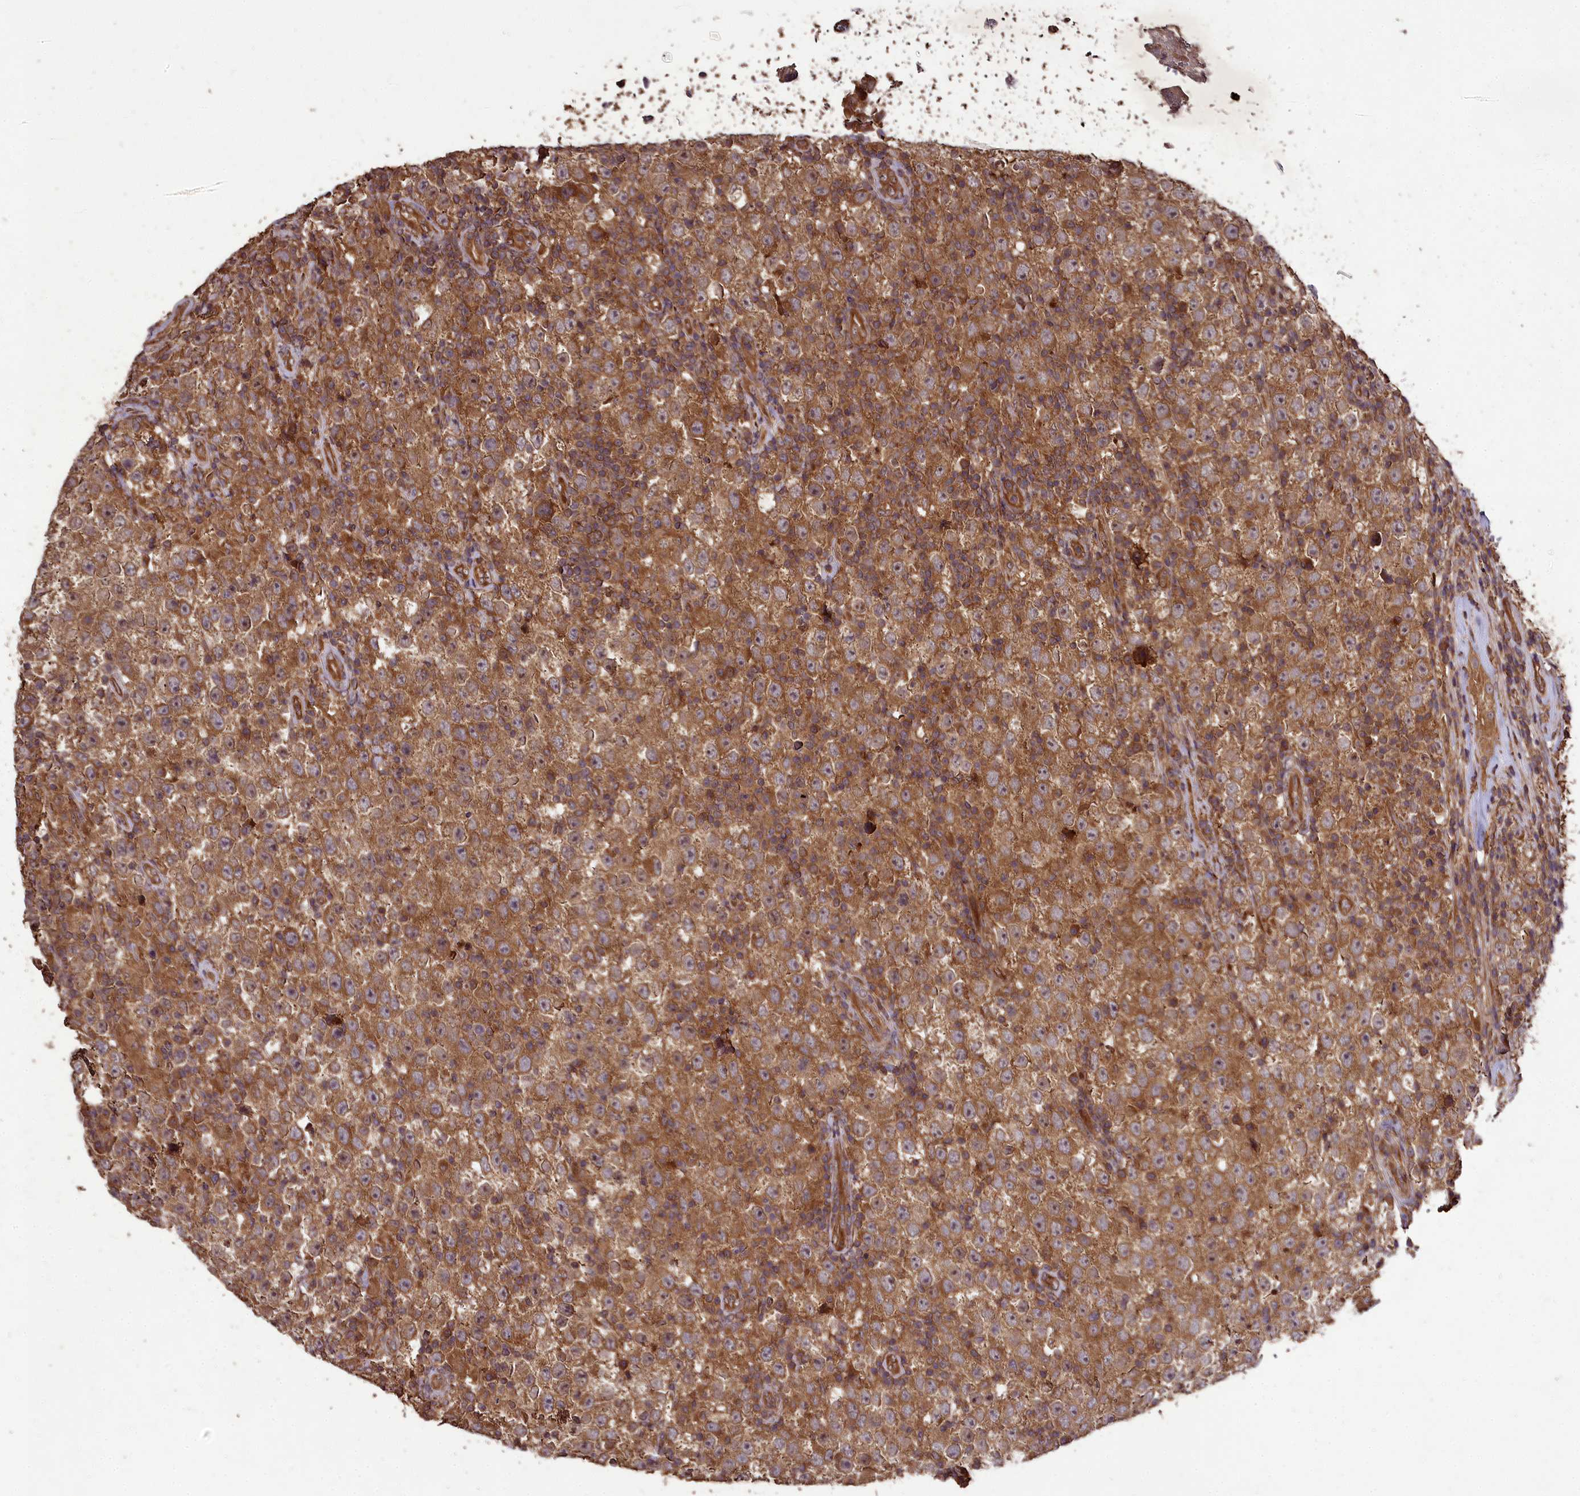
{"staining": {"intensity": "moderate", "quantity": ">75%", "location": "cytoplasmic/membranous"}, "tissue": "testis cancer", "cell_type": "Tumor cells", "image_type": "cancer", "snomed": [{"axis": "morphology", "description": "Normal tissue, NOS"}, {"axis": "morphology", "description": "Urothelial carcinoma, High grade"}, {"axis": "morphology", "description": "Seminoma, NOS"}, {"axis": "morphology", "description": "Carcinoma, Embryonal, NOS"}, {"axis": "topography", "description": "Urinary bladder"}, {"axis": "topography", "description": "Testis"}], "caption": "Immunohistochemical staining of human seminoma (testis) demonstrates medium levels of moderate cytoplasmic/membranous protein expression in about >75% of tumor cells. (brown staining indicates protein expression, while blue staining denotes nuclei).", "gene": "TTLL10", "patient": {"sex": "male", "age": 41}}